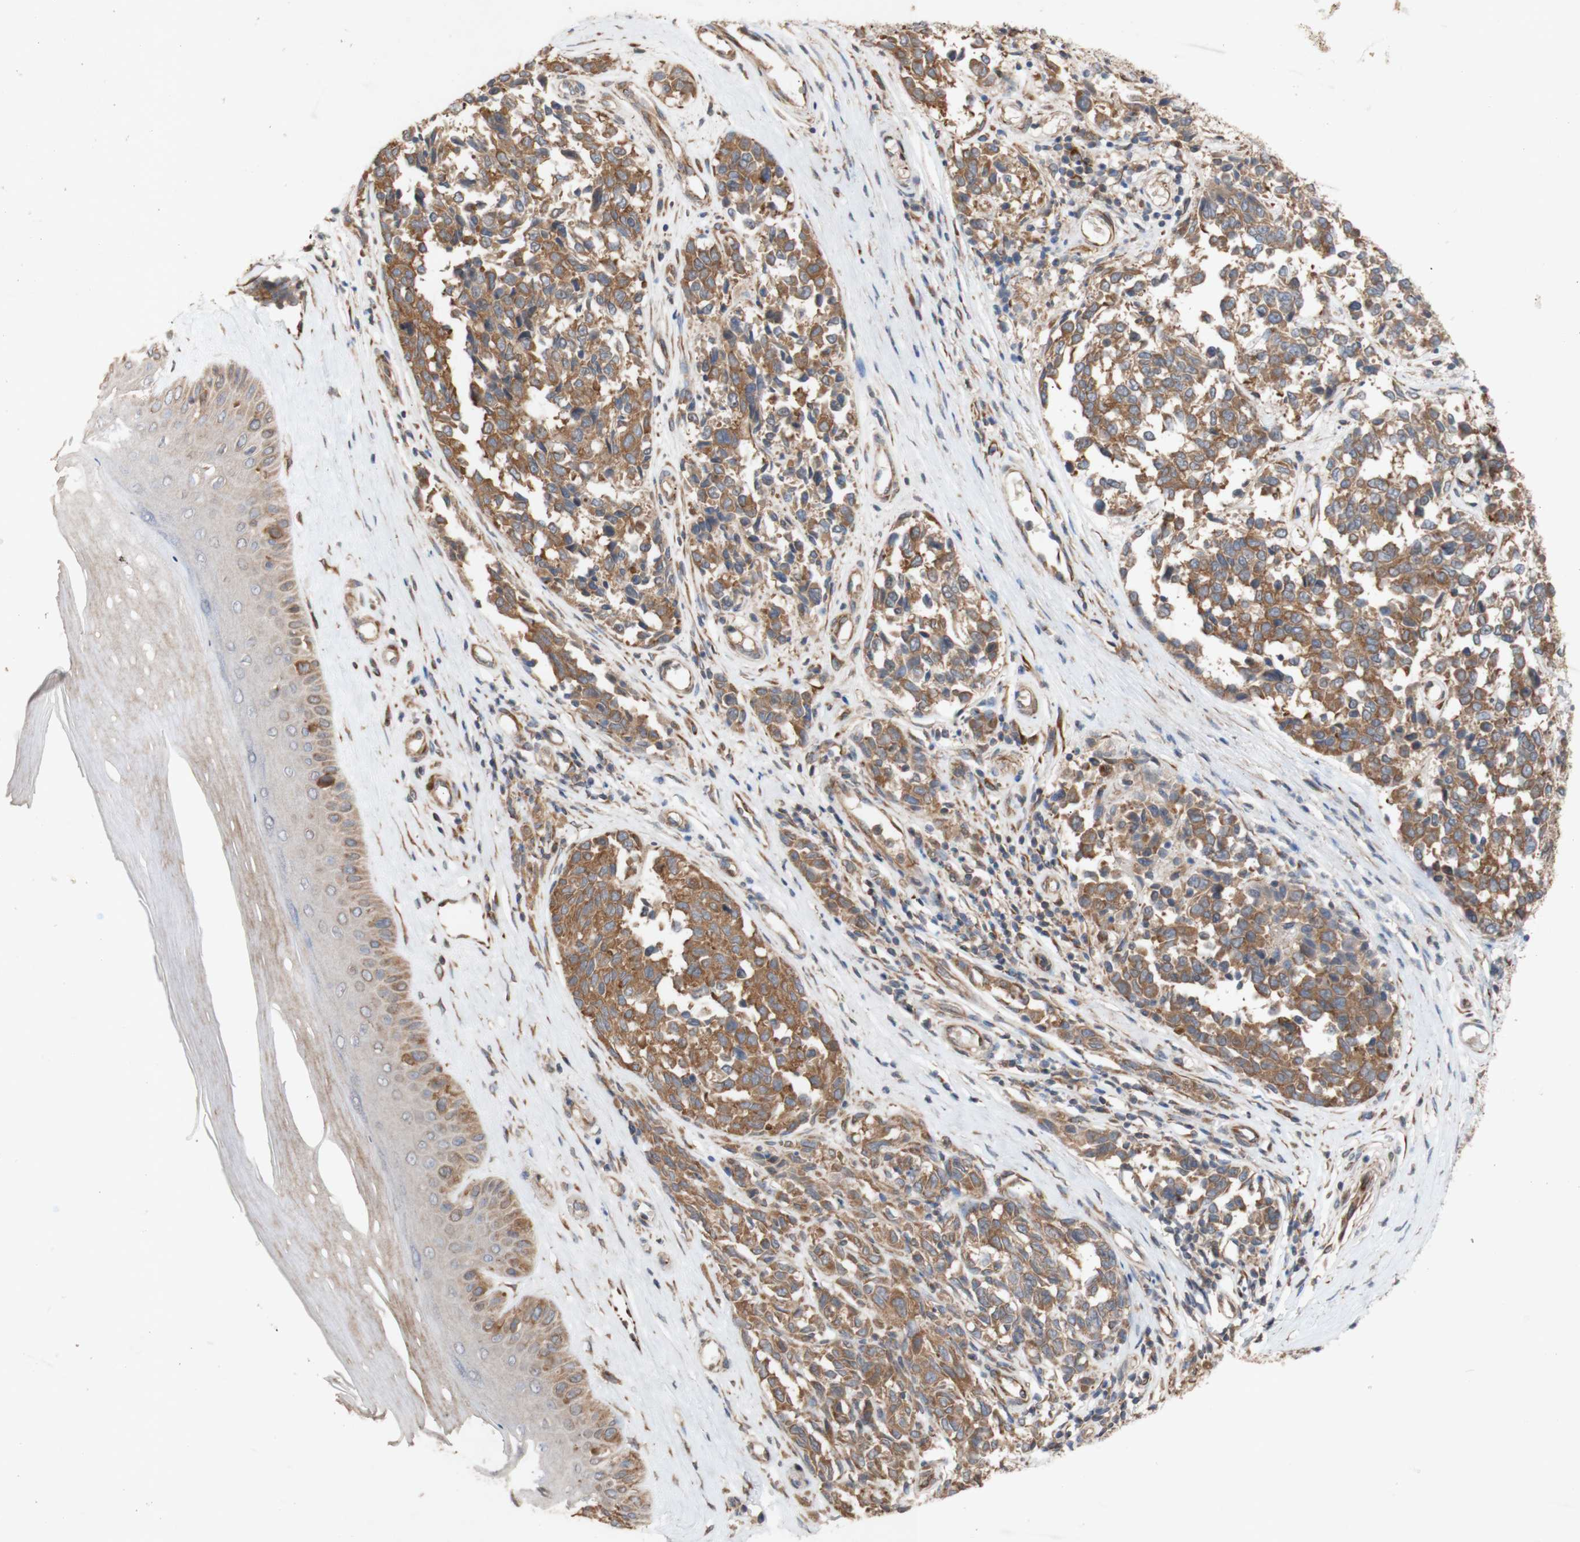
{"staining": {"intensity": "moderate", "quantity": ">75%", "location": "cytoplasmic/membranous"}, "tissue": "melanoma", "cell_type": "Tumor cells", "image_type": "cancer", "snomed": [{"axis": "morphology", "description": "Malignant melanoma, NOS"}, {"axis": "topography", "description": "Skin"}], "caption": "High-power microscopy captured an immunohistochemistry histopathology image of melanoma, revealing moderate cytoplasmic/membranous expression in approximately >75% of tumor cells.", "gene": "EIF2S3", "patient": {"sex": "female", "age": 64}}